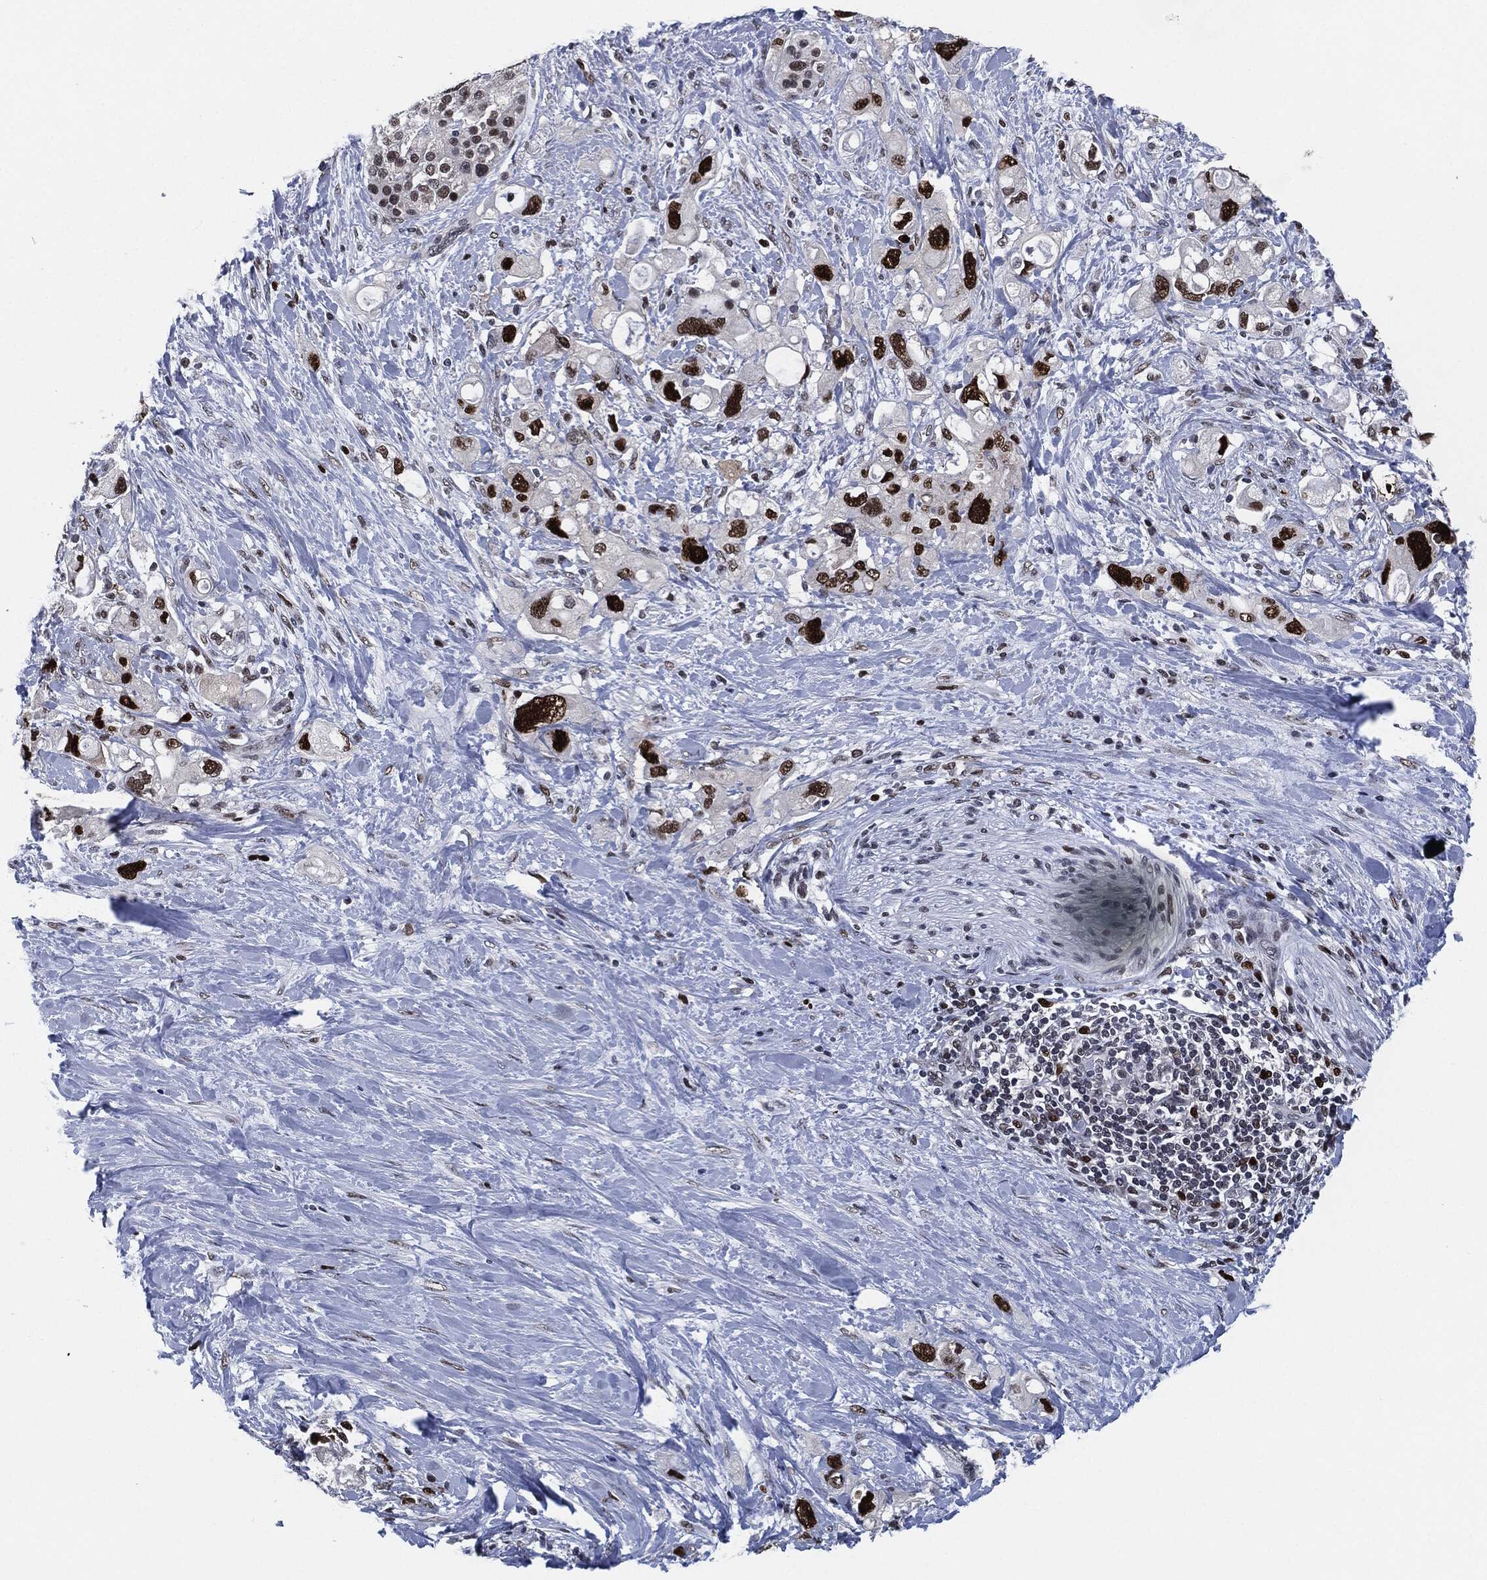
{"staining": {"intensity": "strong", "quantity": "25%-75%", "location": "nuclear"}, "tissue": "pancreatic cancer", "cell_type": "Tumor cells", "image_type": "cancer", "snomed": [{"axis": "morphology", "description": "Adenocarcinoma, NOS"}, {"axis": "topography", "description": "Pancreas"}], "caption": "Strong nuclear expression for a protein is identified in about 25%-75% of tumor cells of pancreatic adenocarcinoma using IHC.", "gene": "PCNA", "patient": {"sex": "female", "age": 56}}